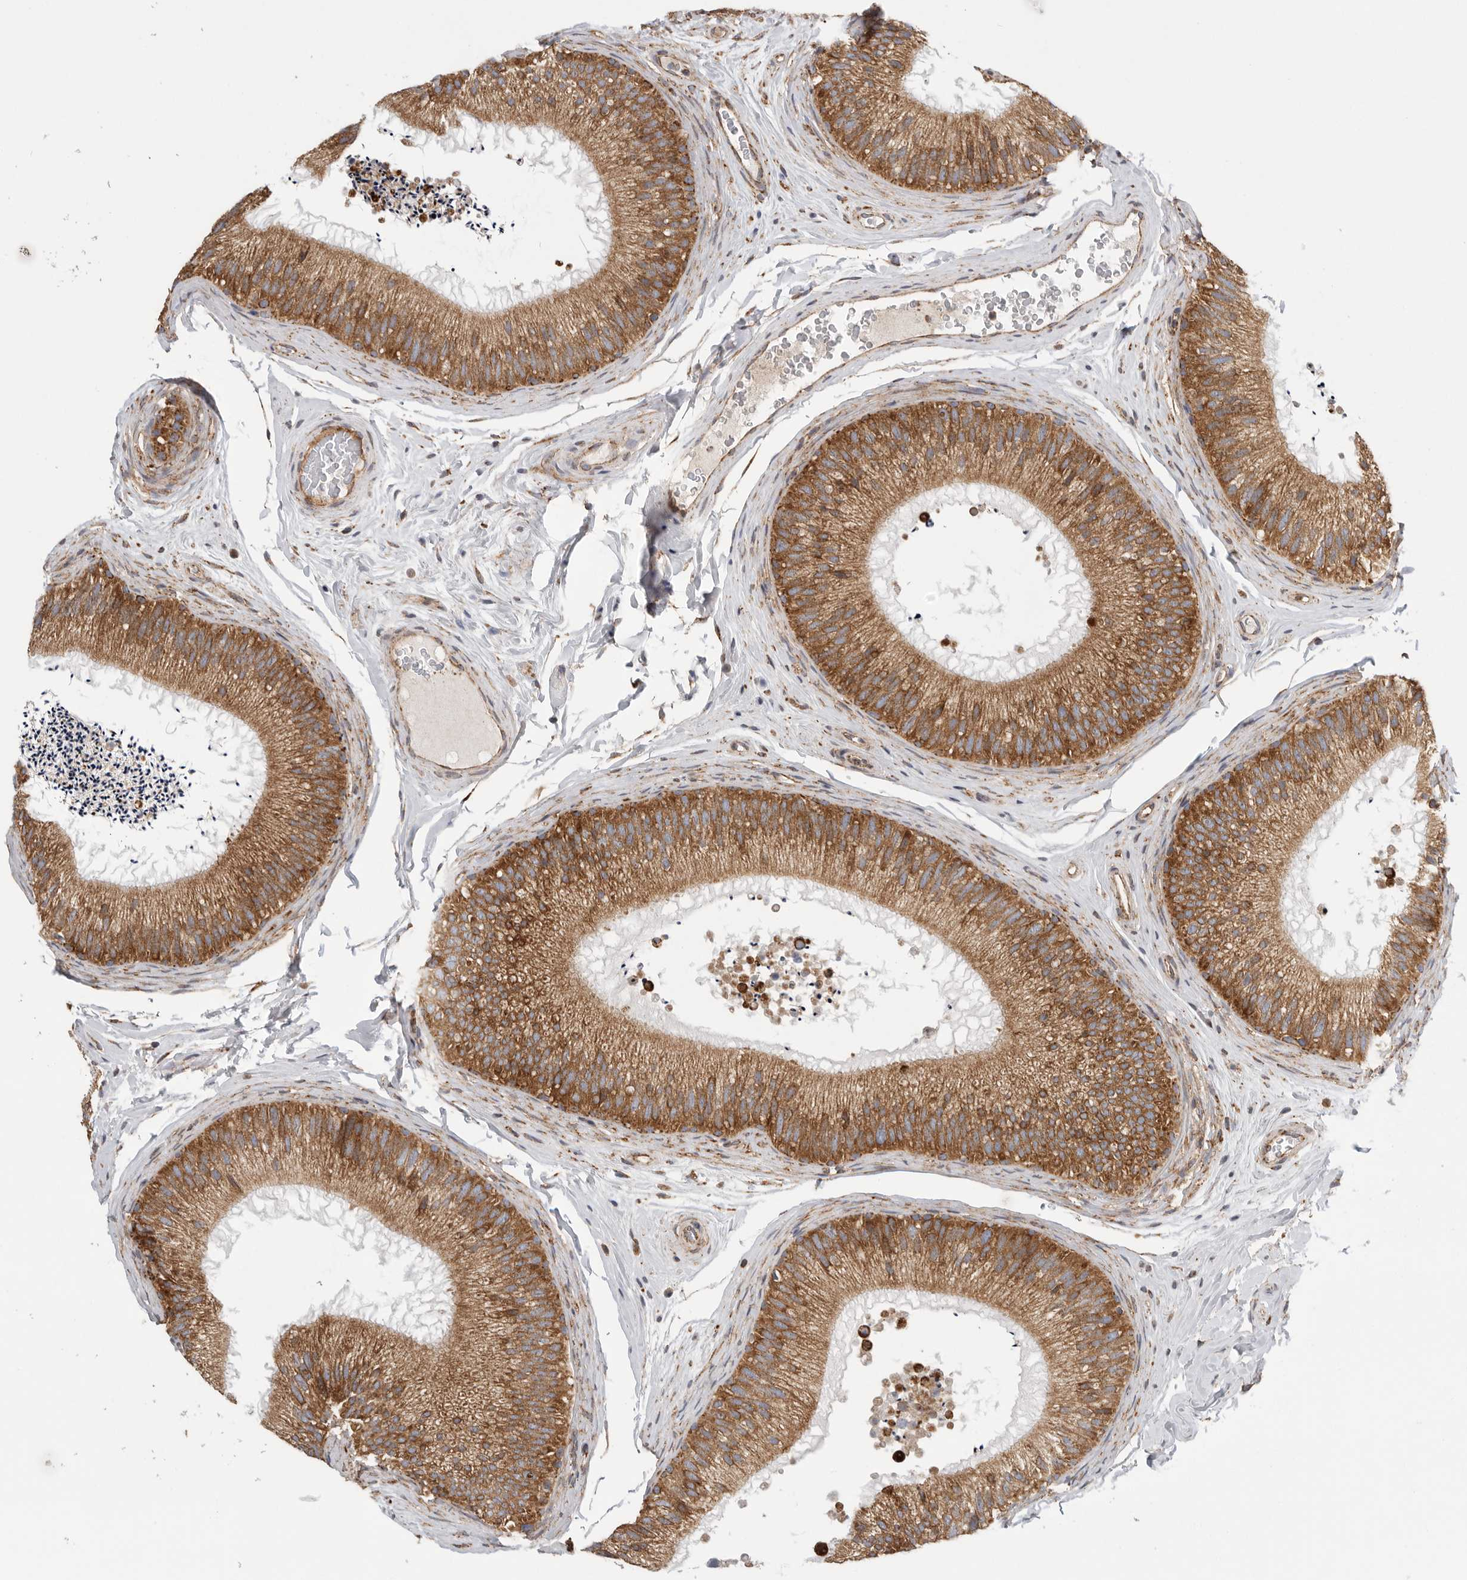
{"staining": {"intensity": "moderate", "quantity": ">75%", "location": "cytoplasmic/membranous"}, "tissue": "epididymis", "cell_type": "Glandular cells", "image_type": "normal", "snomed": [{"axis": "morphology", "description": "Normal tissue, NOS"}, {"axis": "topography", "description": "Epididymis"}], "caption": "An image of human epididymis stained for a protein demonstrates moderate cytoplasmic/membranous brown staining in glandular cells. Nuclei are stained in blue.", "gene": "FKBP8", "patient": {"sex": "male", "age": 45}}